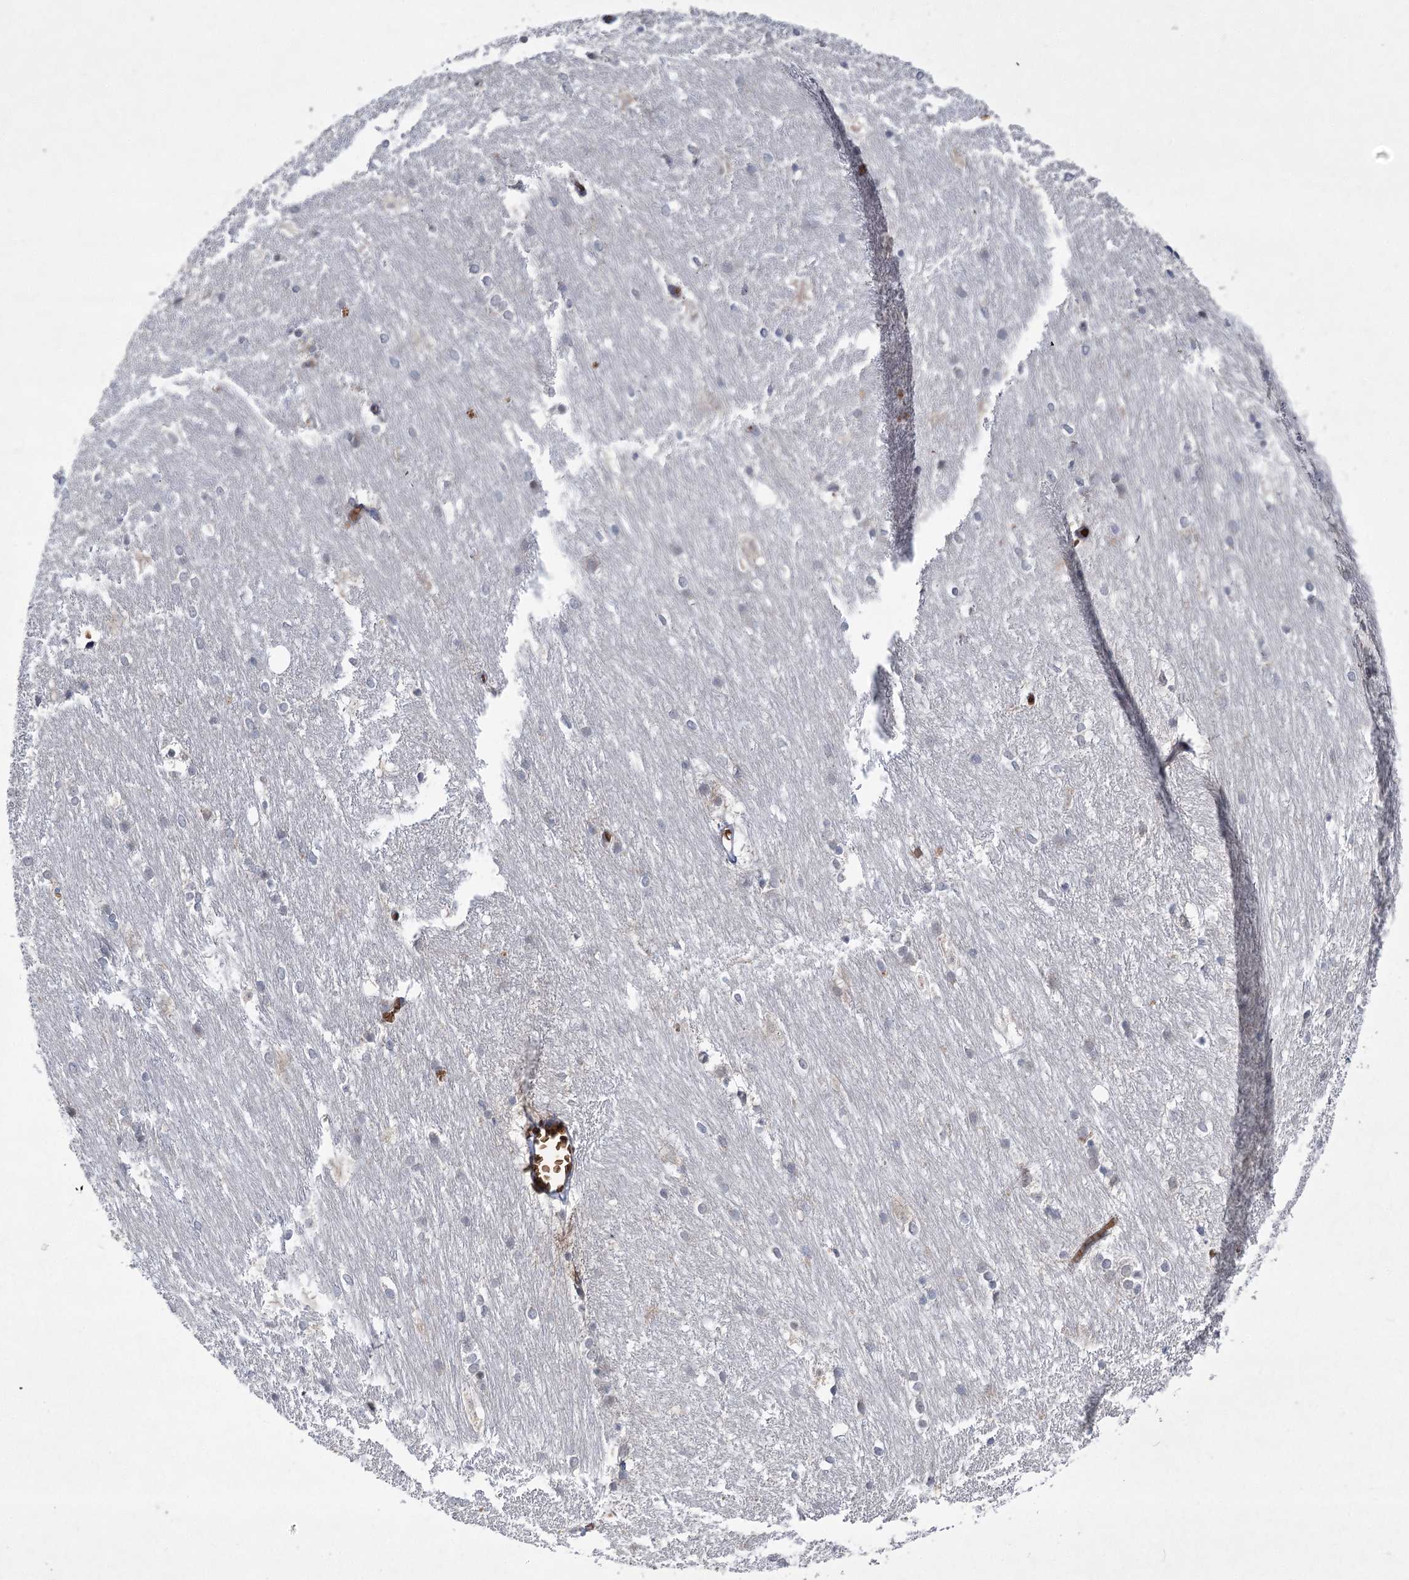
{"staining": {"intensity": "negative", "quantity": "none", "location": "none"}, "tissue": "caudate", "cell_type": "Glial cells", "image_type": "normal", "snomed": [{"axis": "morphology", "description": "Normal tissue, NOS"}, {"axis": "topography", "description": "Lateral ventricle wall"}], "caption": "This is an immunohistochemistry (IHC) micrograph of benign human caudate. There is no positivity in glial cells.", "gene": "NSMCE4A", "patient": {"sex": "female", "age": 19}}